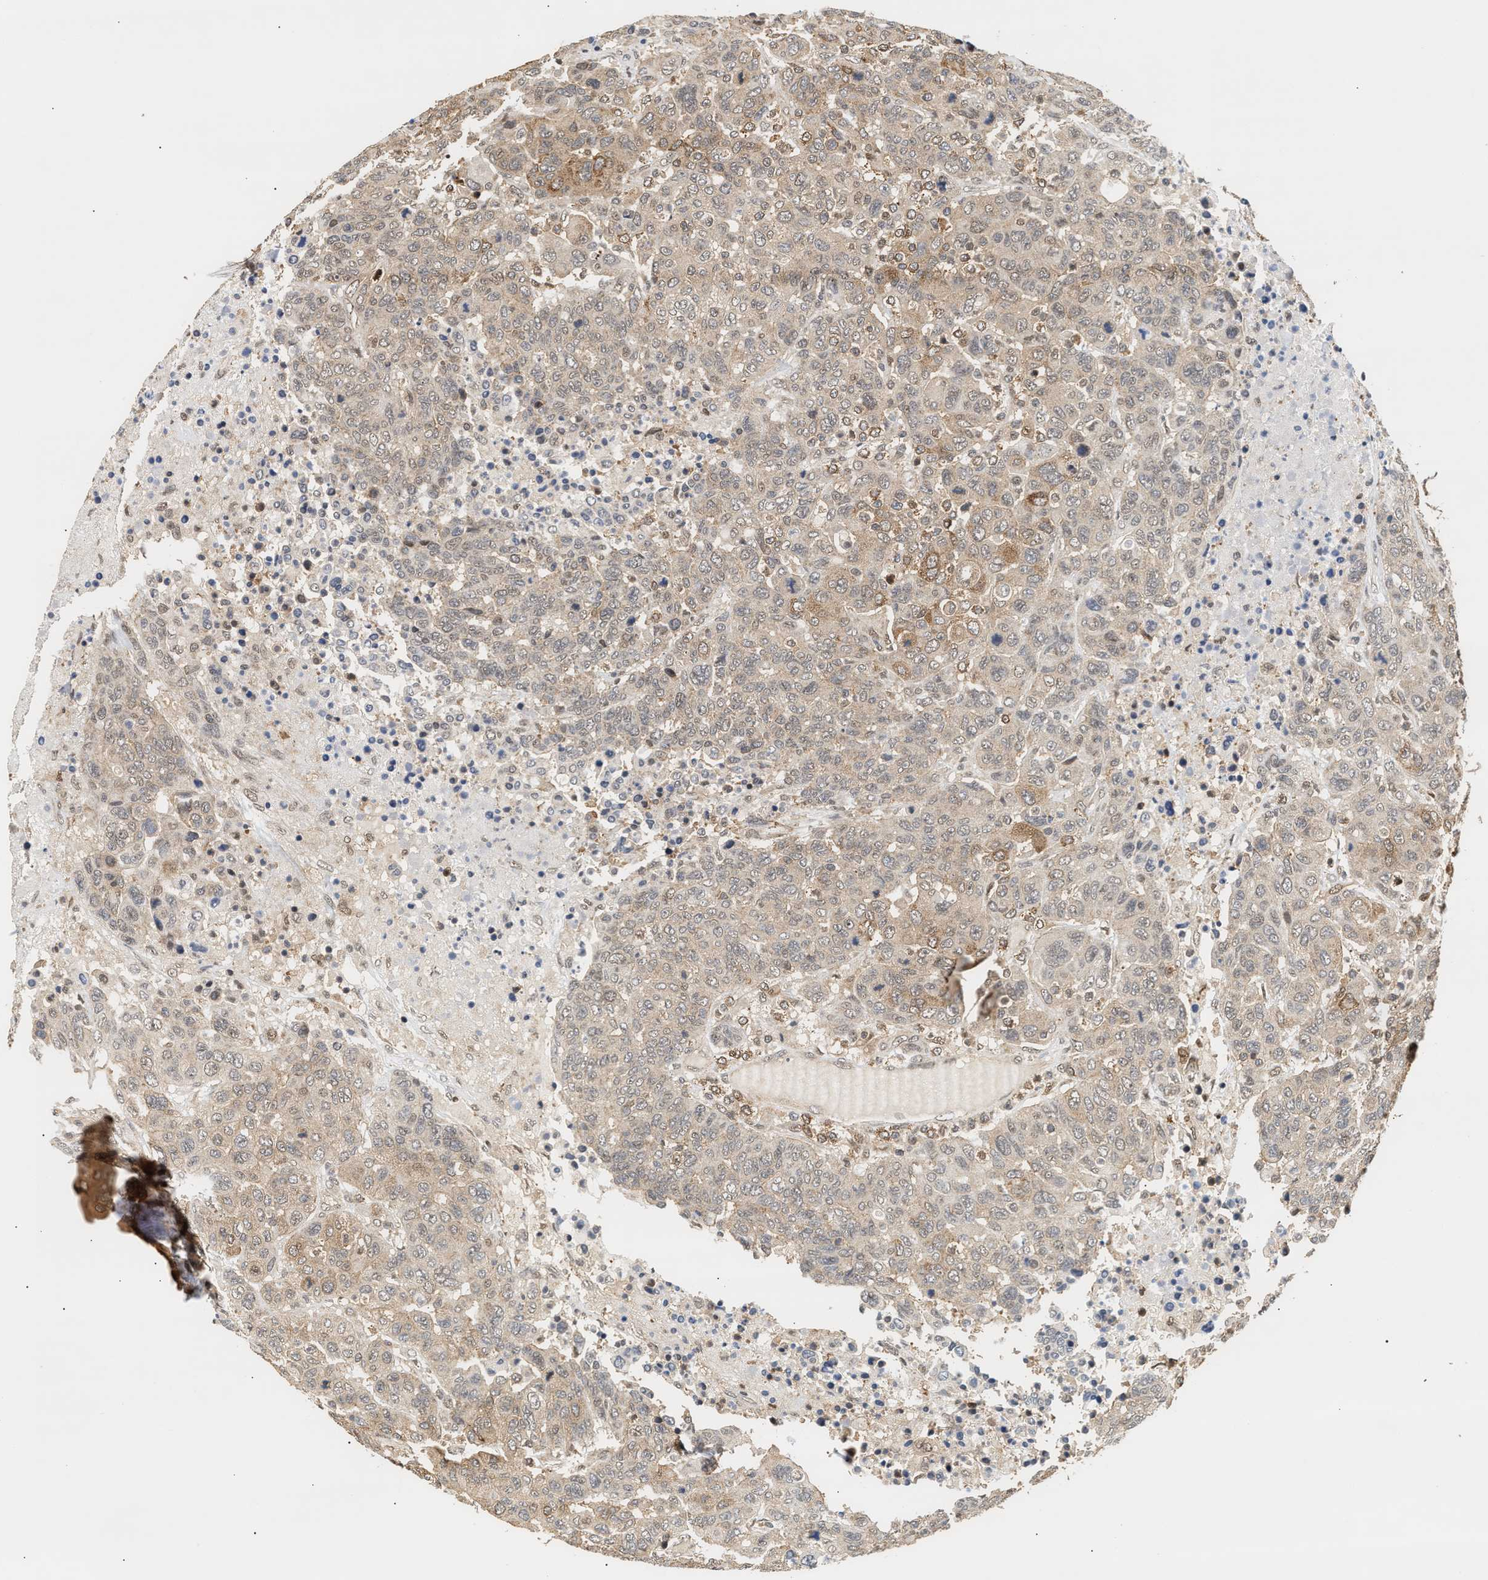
{"staining": {"intensity": "weak", "quantity": "25%-75%", "location": "cytoplasmic/membranous,nuclear"}, "tissue": "breast cancer", "cell_type": "Tumor cells", "image_type": "cancer", "snomed": [{"axis": "morphology", "description": "Duct carcinoma"}, {"axis": "topography", "description": "Breast"}], "caption": "Tumor cells demonstrate weak cytoplasmic/membranous and nuclear expression in approximately 25%-75% of cells in infiltrating ductal carcinoma (breast). The staining was performed using DAB (3,3'-diaminobenzidine), with brown indicating positive protein expression. Nuclei are stained blue with hematoxylin.", "gene": "ABHD5", "patient": {"sex": "female", "age": 37}}